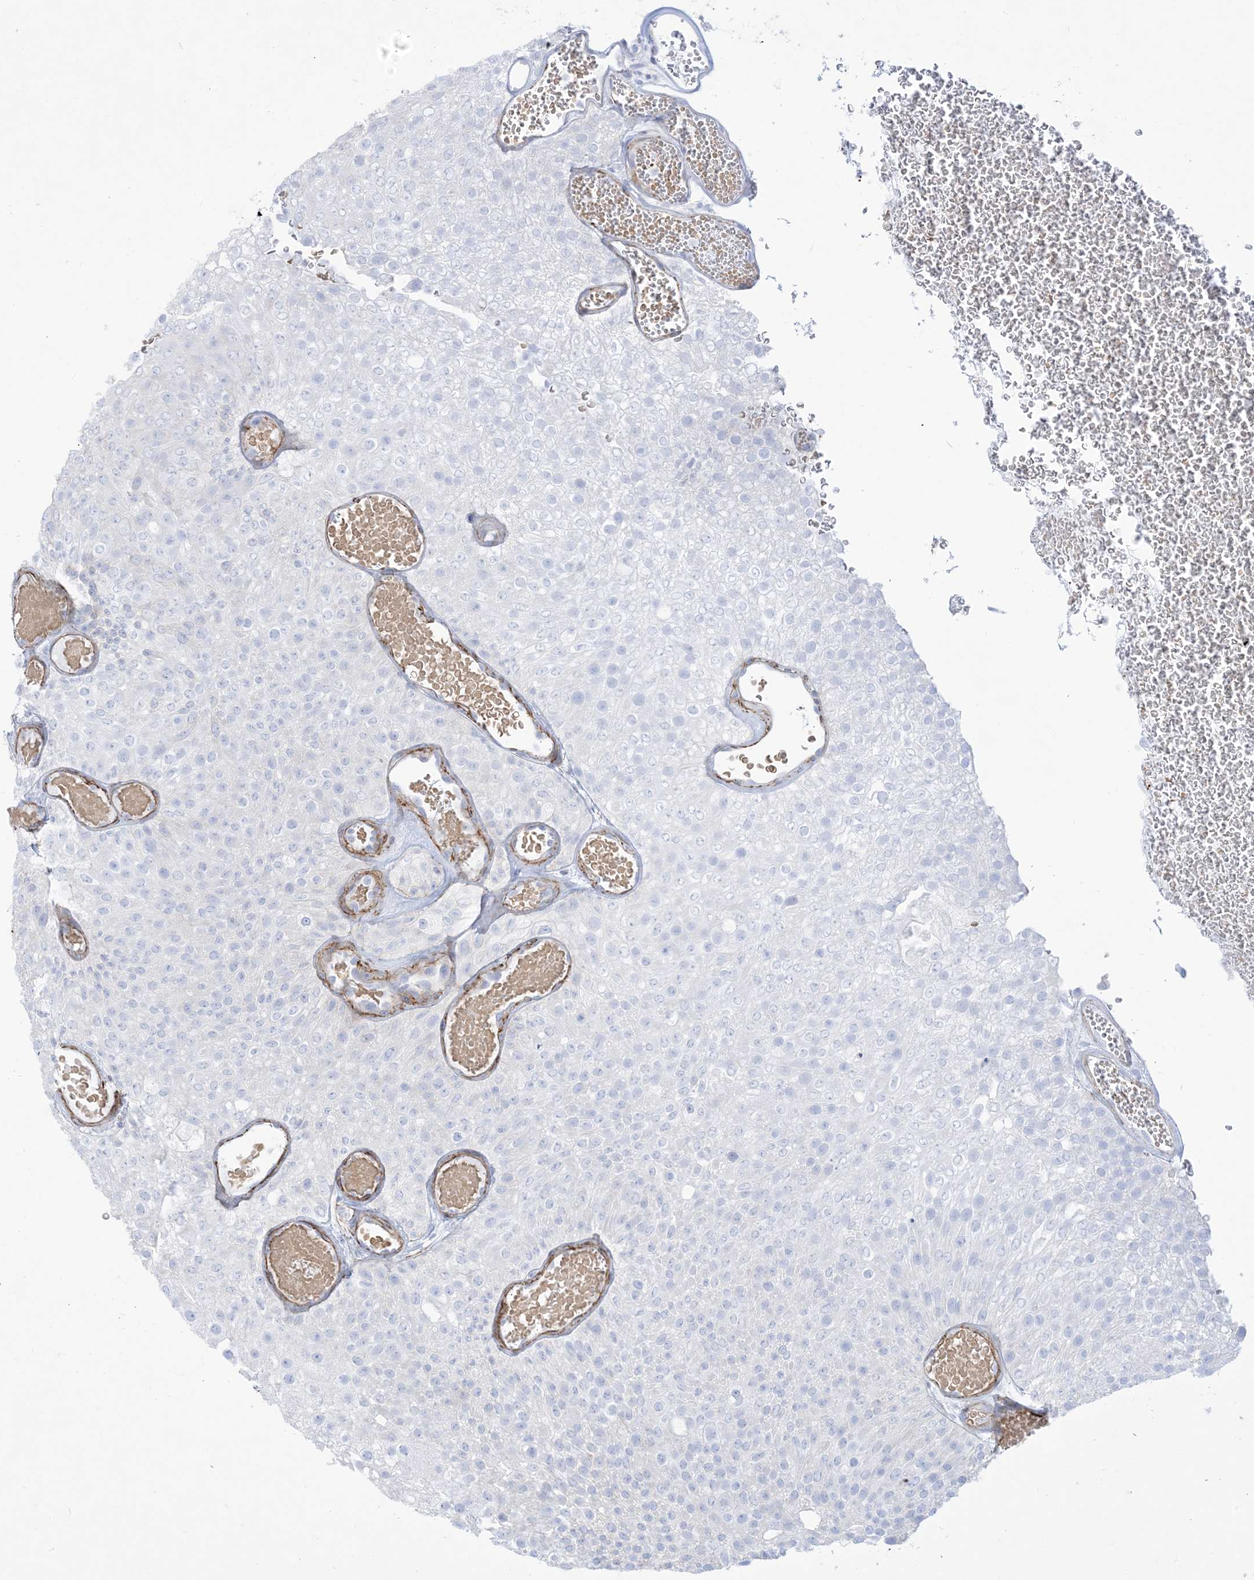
{"staining": {"intensity": "negative", "quantity": "none", "location": "none"}, "tissue": "urothelial cancer", "cell_type": "Tumor cells", "image_type": "cancer", "snomed": [{"axis": "morphology", "description": "Urothelial carcinoma, Low grade"}, {"axis": "topography", "description": "Urinary bladder"}], "caption": "Human urothelial cancer stained for a protein using IHC shows no expression in tumor cells.", "gene": "B3GNT7", "patient": {"sex": "male", "age": 78}}